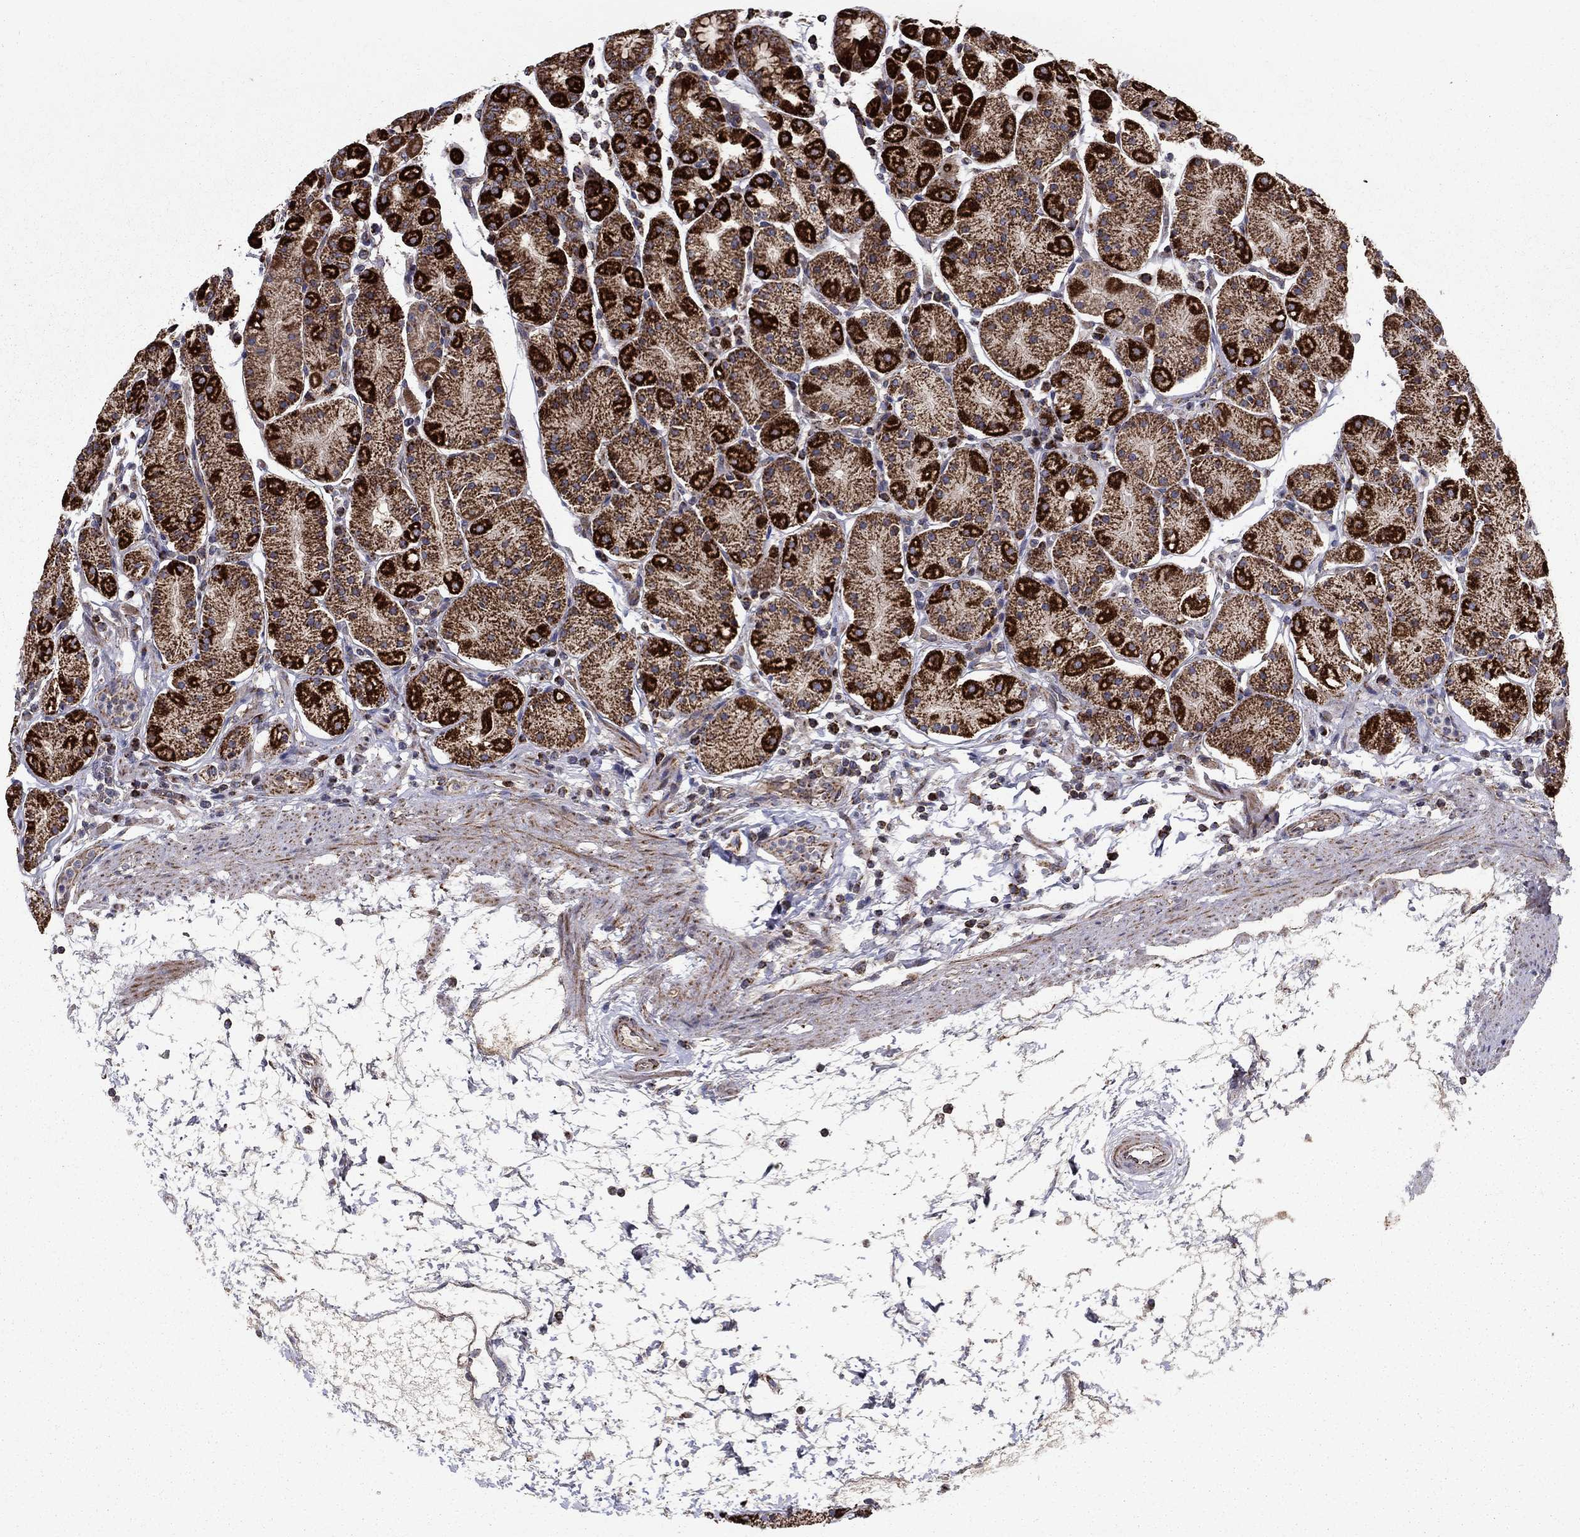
{"staining": {"intensity": "strong", "quantity": "25%-75%", "location": "cytoplasmic/membranous"}, "tissue": "stomach", "cell_type": "Glandular cells", "image_type": "normal", "snomed": [{"axis": "morphology", "description": "Normal tissue, NOS"}, {"axis": "topography", "description": "Stomach"}], "caption": "An immunohistochemistry (IHC) image of unremarkable tissue is shown. Protein staining in brown shows strong cytoplasmic/membranous positivity in stomach within glandular cells.", "gene": "NDUFS8", "patient": {"sex": "male", "age": 54}}